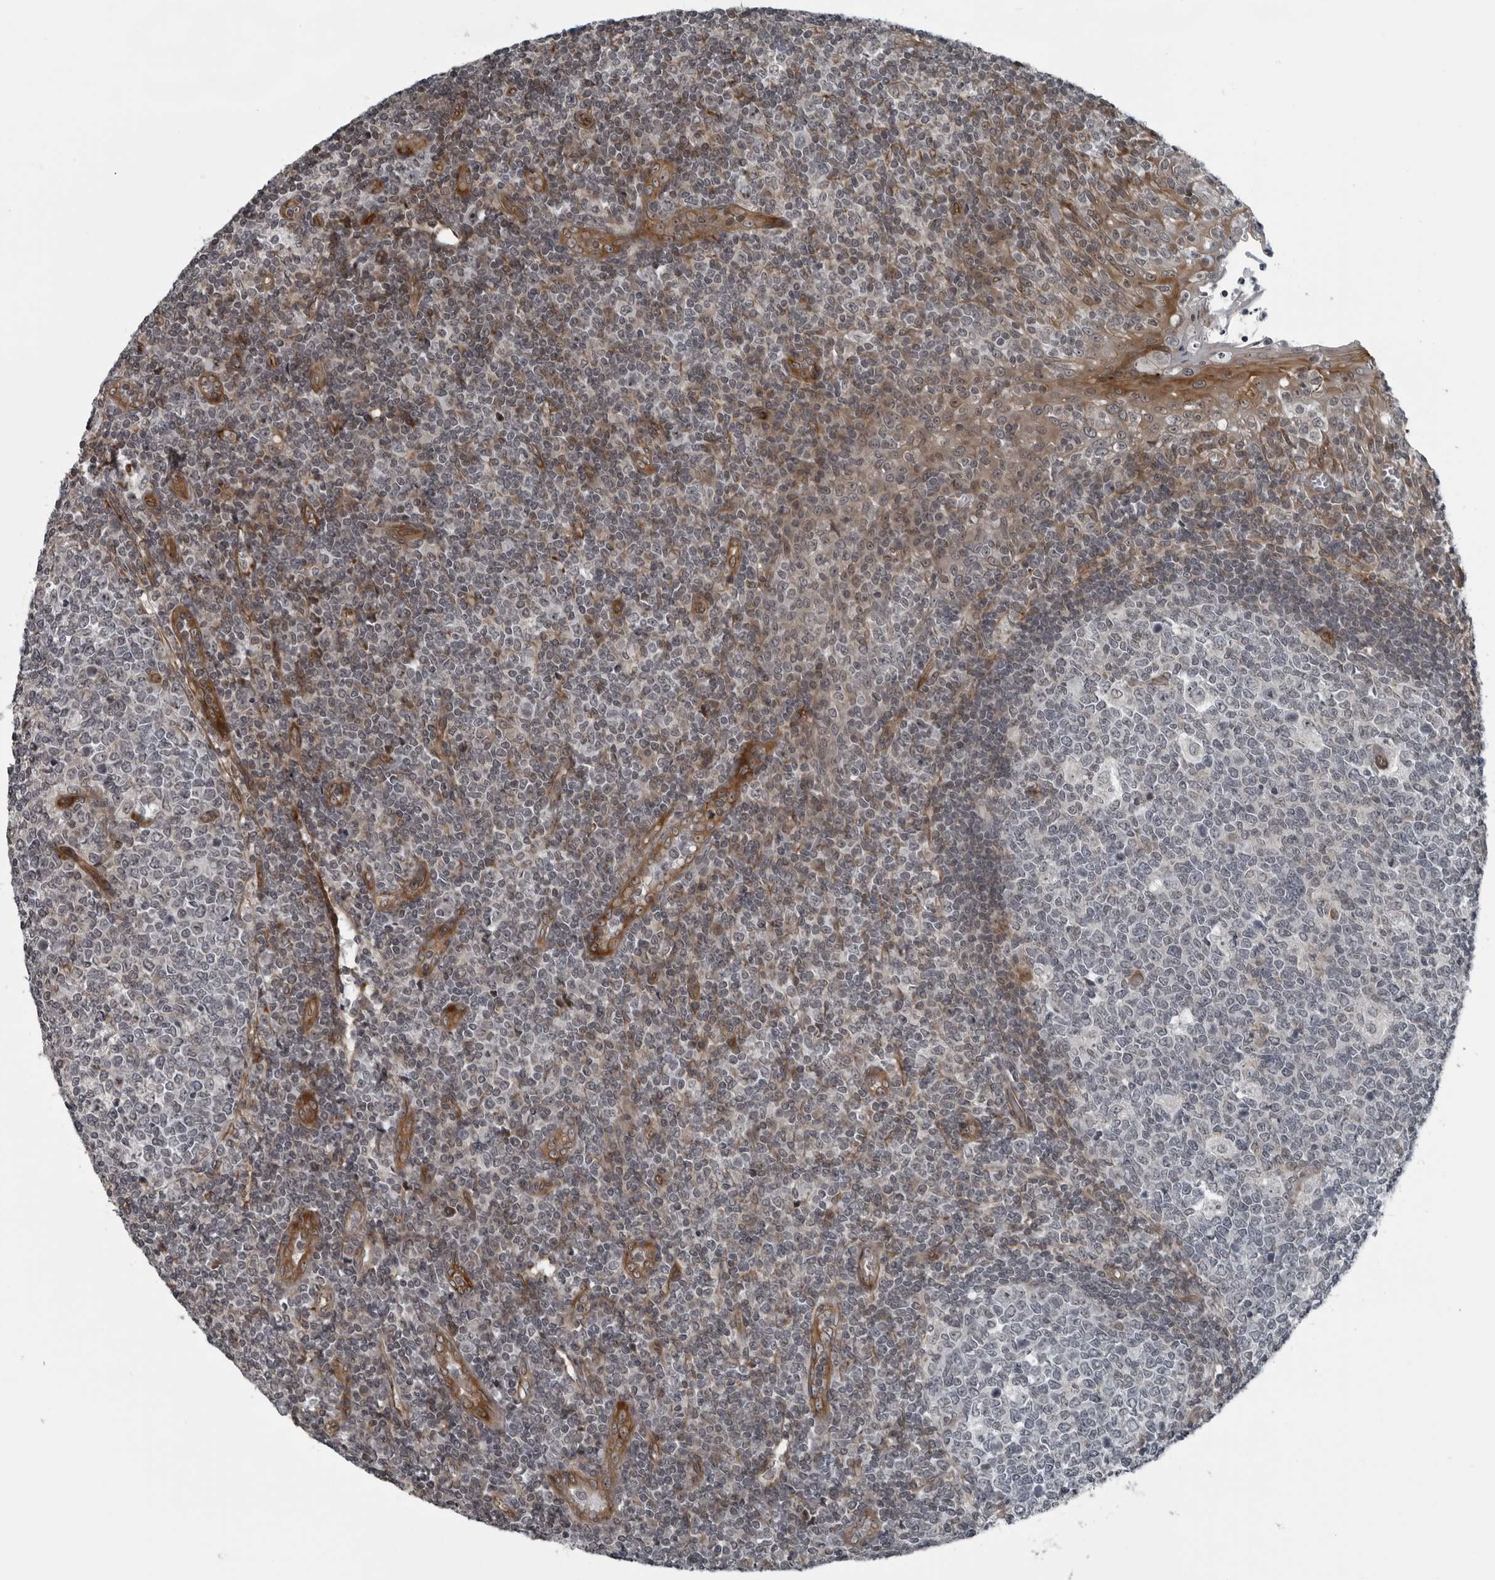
{"staining": {"intensity": "negative", "quantity": "none", "location": "none"}, "tissue": "tonsil", "cell_type": "Germinal center cells", "image_type": "normal", "snomed": [{"axis": "morphology", "description": "Normal tissue, NOS"}, {"axis": "topography", "description": "Tonsil"}], "caption": "Tonsil was stained to show a protein in brown. There is no significant expression in germinal center cells. Nuclei are stained in blue.", "gene": "FAM102B", "patient": {"sex": "female", "age": 19}}